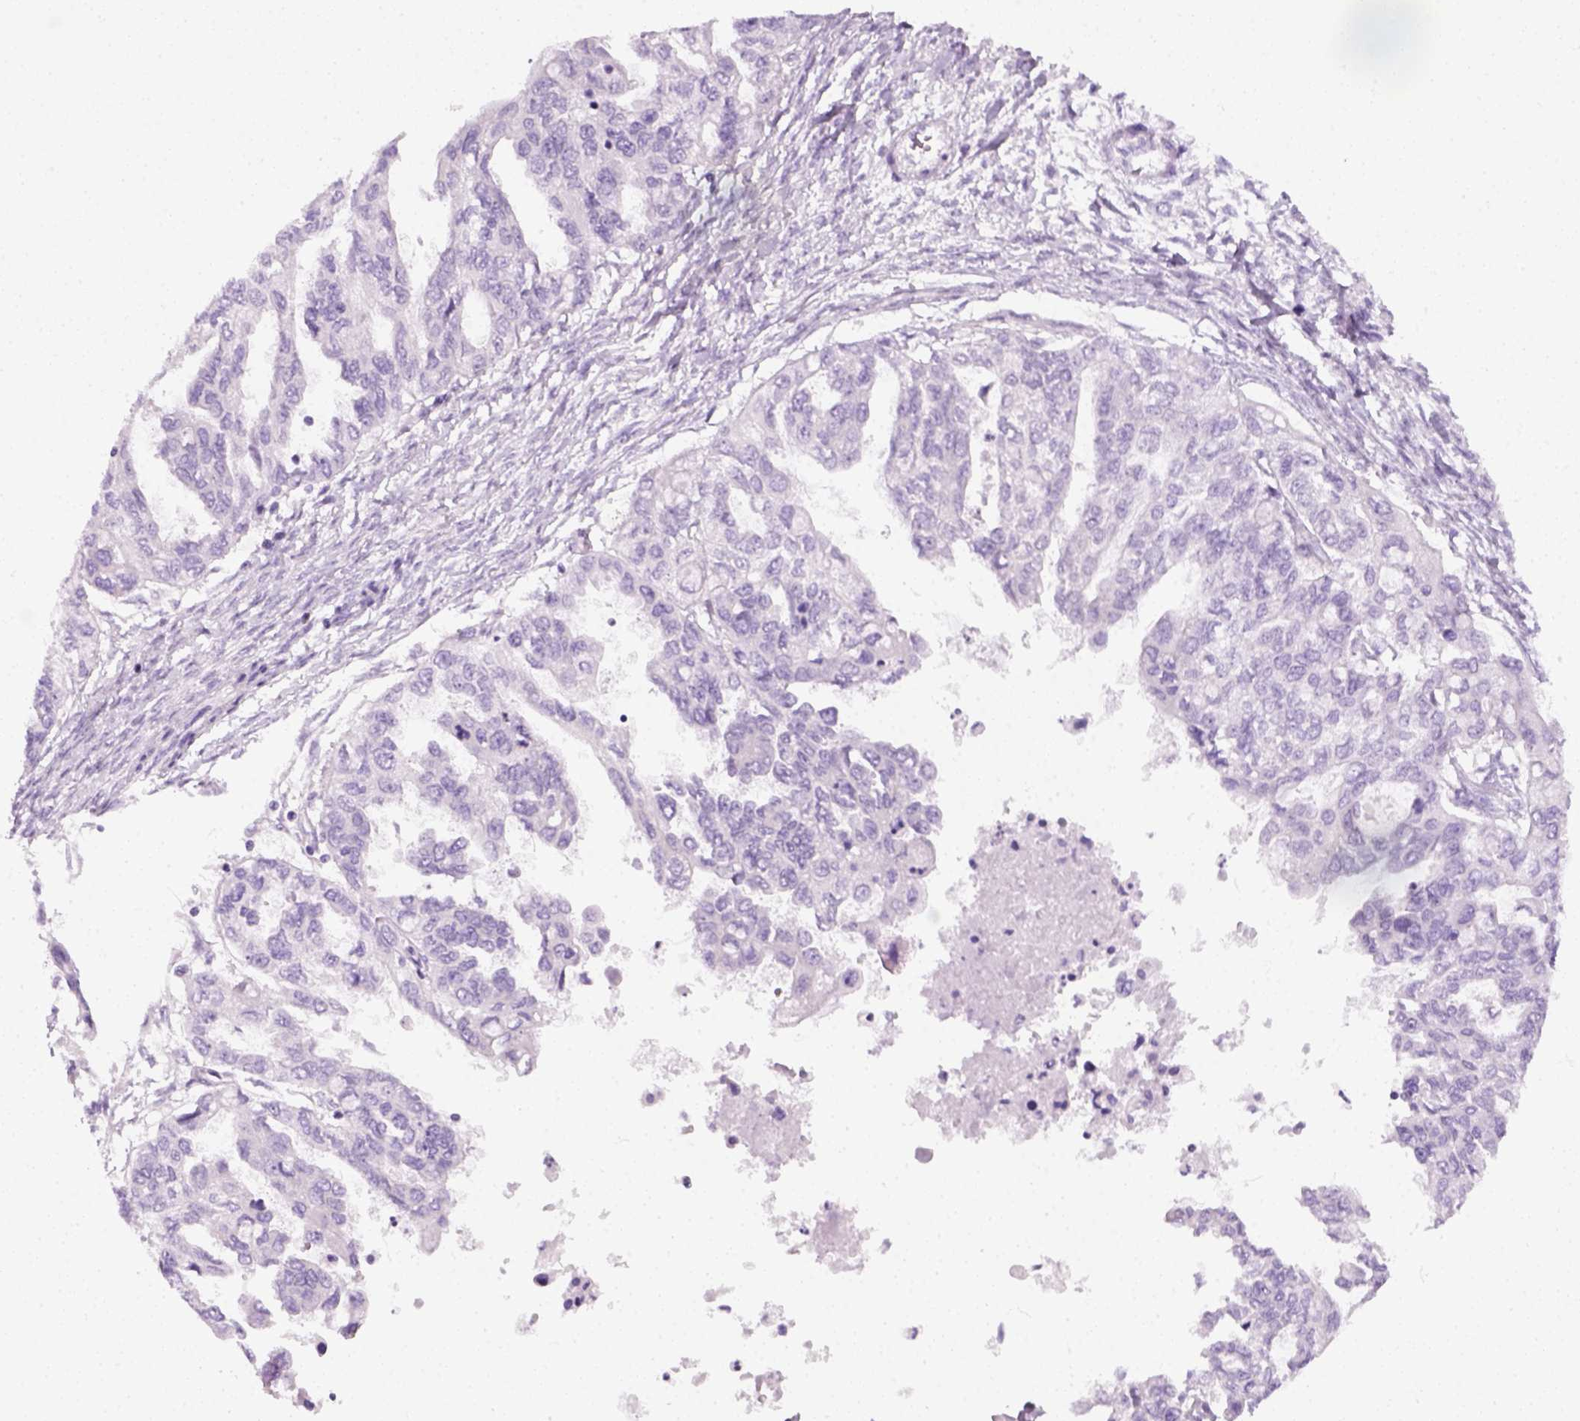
{"staining": {"intensity": "negative", "quantity": "none", "location": "none"}, "tissue": "ovarian cancer", "cell_type": "Tumor cells", "image_type": "cancer", "snomed": [{"axis": "morphology", "description": "Cystadenocarcinoma, serous, NOS"}, {"axis": "topography", "description": "Ovary"}], "caption": "Immunohistochemical staining of human ovarian cancer demonstrates no significant staining in tumor cells.", "gene": "SLC12A5", "patient": {"sex": "female", "age": 53}}